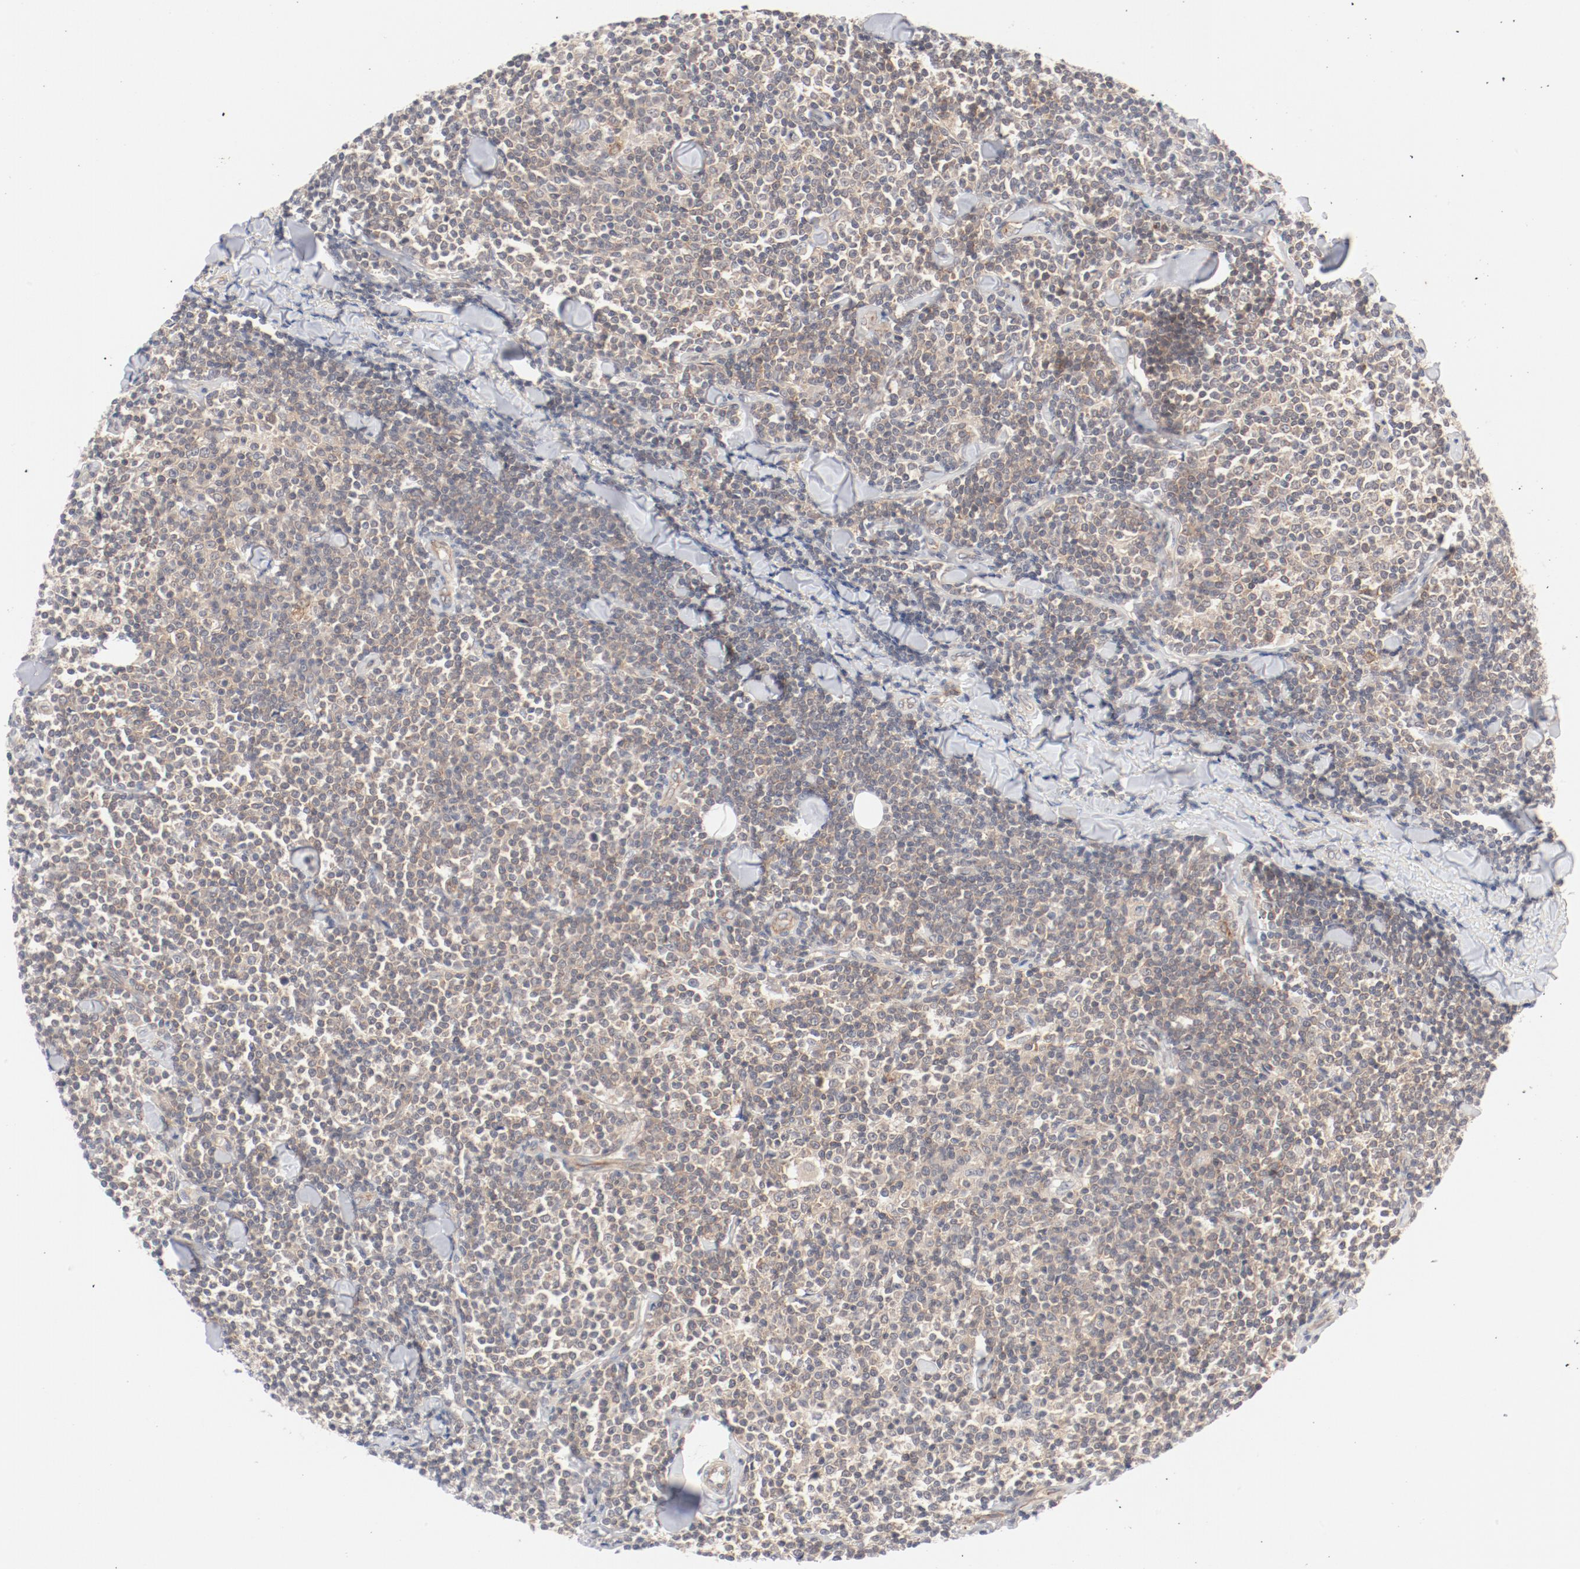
{"staining": {"intensity": "weak", "quantity": ">75%", "location": "cytoplasmic/membranous"}, "tissue": "lymphoma", "cell_type": "Tumor cells", "image_type": "cancer", "snomed": [{"axis": "morphology", "description": "Malignant lymphoma, non-Hodgkin's type, Low grade"}, {"axis": "topography", "description": "Soft tissue"}], "caption": "A histopathology image showing weak cytoplasmic/membranous positivity in approximately >75% of tumor cells in malignant lymphoma, non-Hodgkin's type (low-grade), as visualized by brown immunohistochemical staining.", "gene": "ZNF267", "patient": {"sex": "male", "age": 92}}